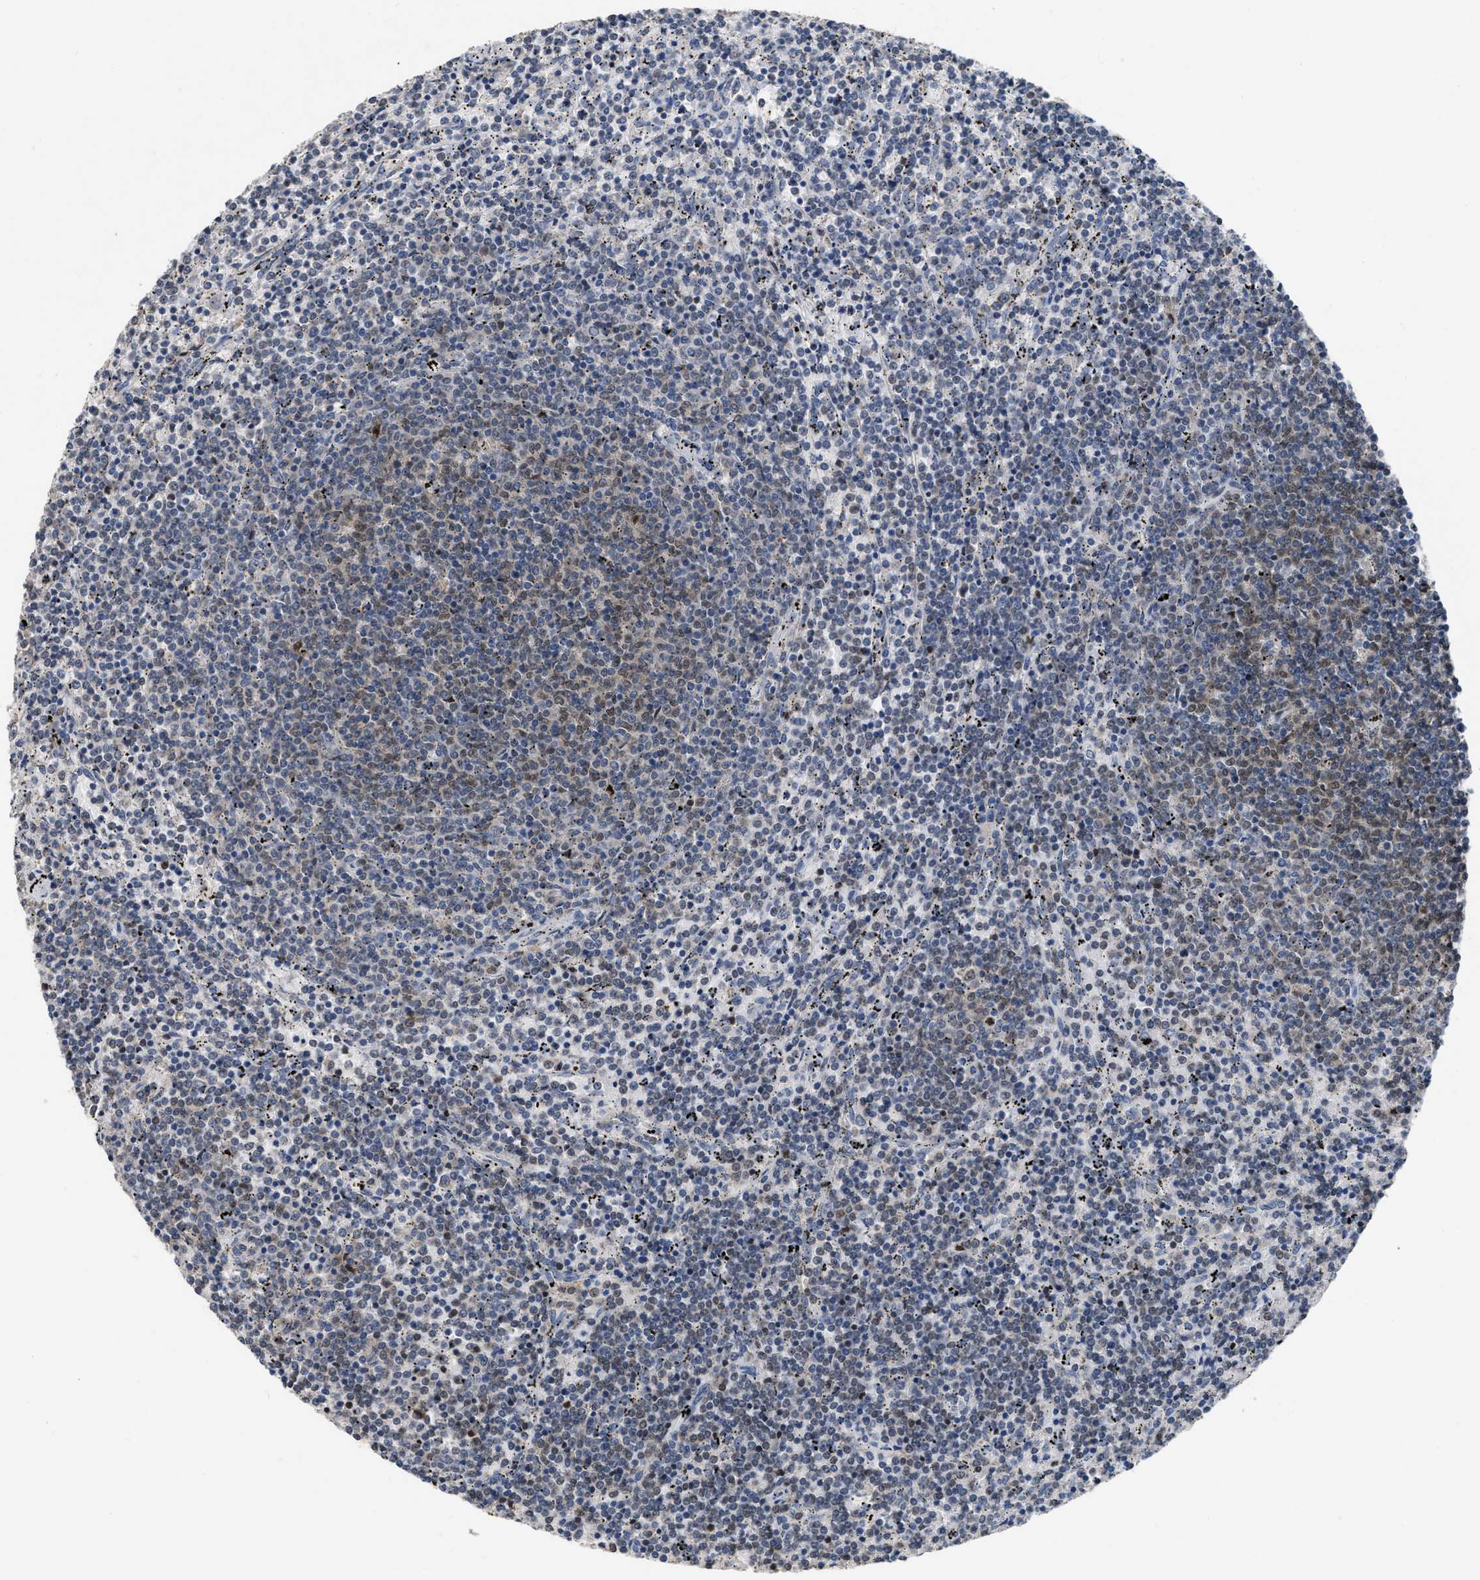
{"staining": {"intensity": "weak", "quantity": "25%-75%", "location": "cytoplasmic/membranous,nuclear"}, "tissue": "lymphoma", "cell_type": "Tumor cells", "image_type": "cancer", "snomed": [{"axis": "morphology", "description": "Malignant lymphoma, non-Hodgkin's type, Low grade"}, {"axis": "topography", "description": "Spleen"}], "caption": "Malignant lymphoma, non-Hodgkin's type (low-grade) tissue displays weak cytoplasmic/membranous and nuclear positivity in about 25%-75% of tumor cells, visualized by immunohistochemistry.", "gene": "SETDB1", "patient": {"sex": "female", "age": 50}}